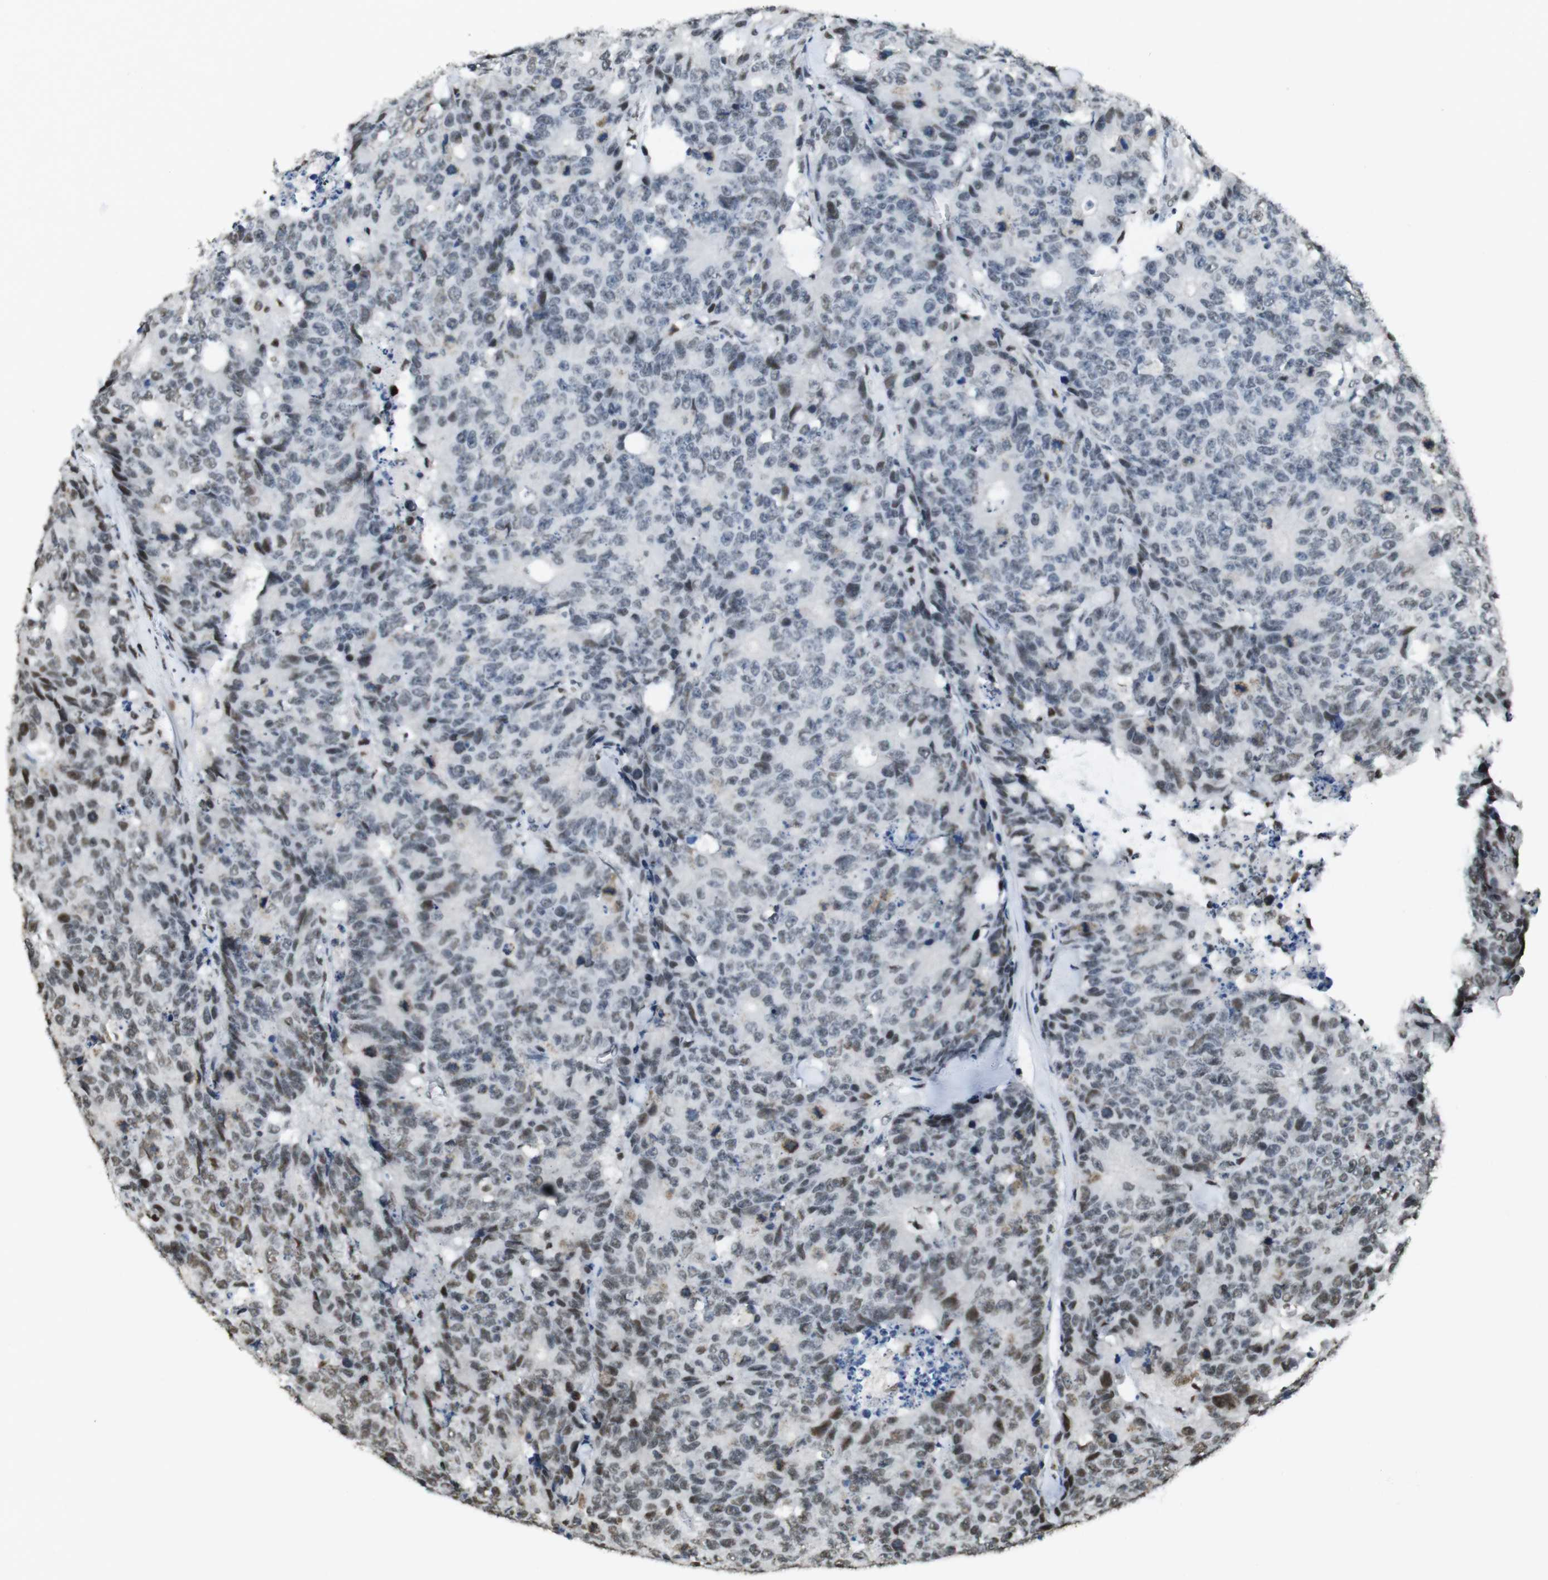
{"staining": {"intensity": "weak", "quantity": "<25%", "location": "nuclear"}, "tissue": "colorectal cancer", "cell_type": "Tumor cells", "image_type": "cancer", "snomed": [{"axis": "morphology", "description": "Adenocarcinoma, NOS"}, {"axis": "topography", "description": "Colon"}], "caption": "An immunohistochemistry (IHC) micrograph of colorectal cancer is shown. There is no staining in tumor cells of colorectal cancer. (Immunohistochemistry, brightfield microscopy, high magnification).", "gene": "CSNK2B", "patient": {"sex": "female", "age": 86}}